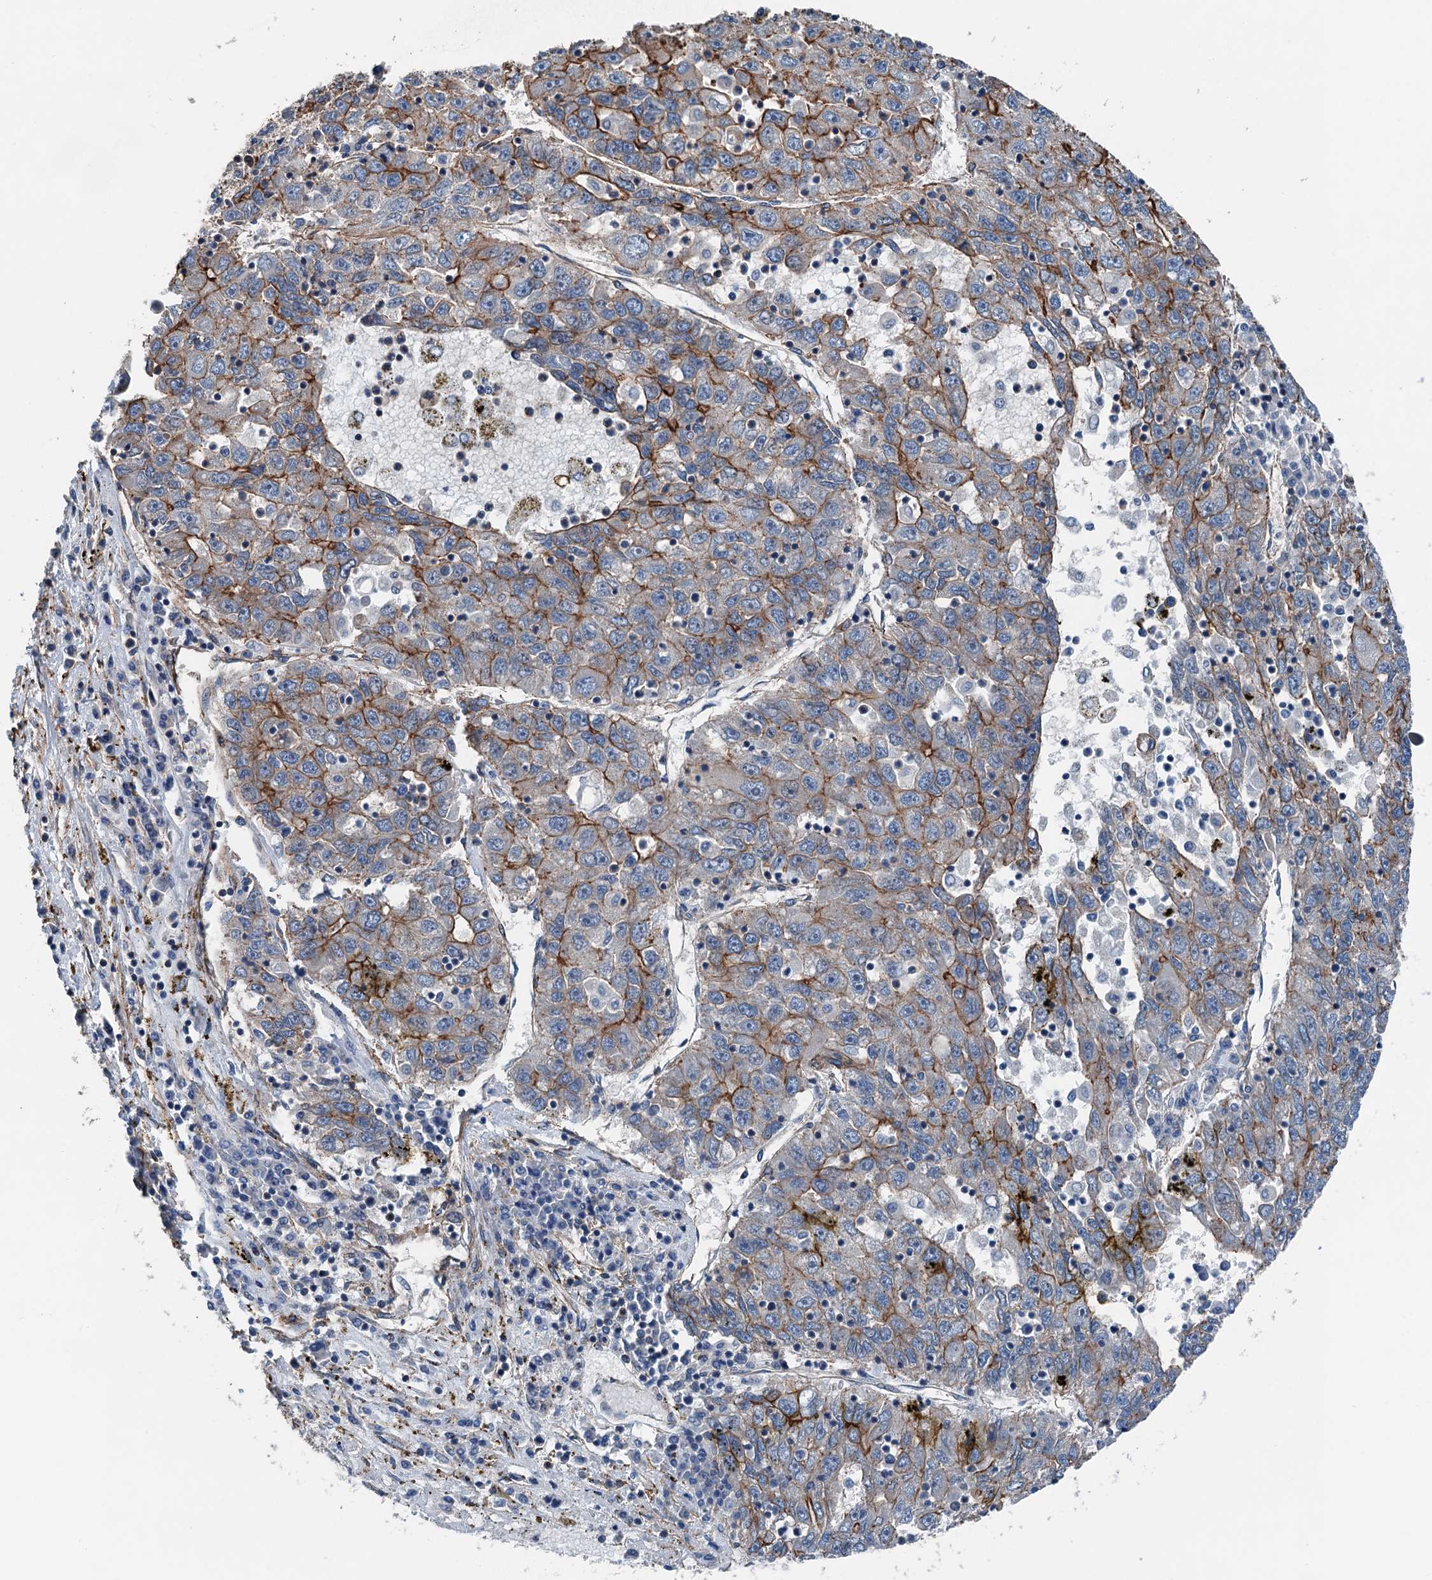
{"staining": {"intensity": "moderate", "quantity": "25%-75%", "location": "cytoplasmic/membranous"}, "tissue": "liver cancer", "cell_type": "Tumor cells", "image_type": "cancer", "snomed": [{"axis": "morphology", "description": "Carcinoma, Hepatocellular, NOS"}, {"axis": "topography", "description": "Liver"}], "caption": "Hepatocellular carcinoma (liver) stained for a protein (brown) reveals moderate cytoplasmic/membranous positive staining in approximately 25%-75% of tumor cells.", "gene": "NMRAL1", "patient": {"sex": "male", "age": 49}}